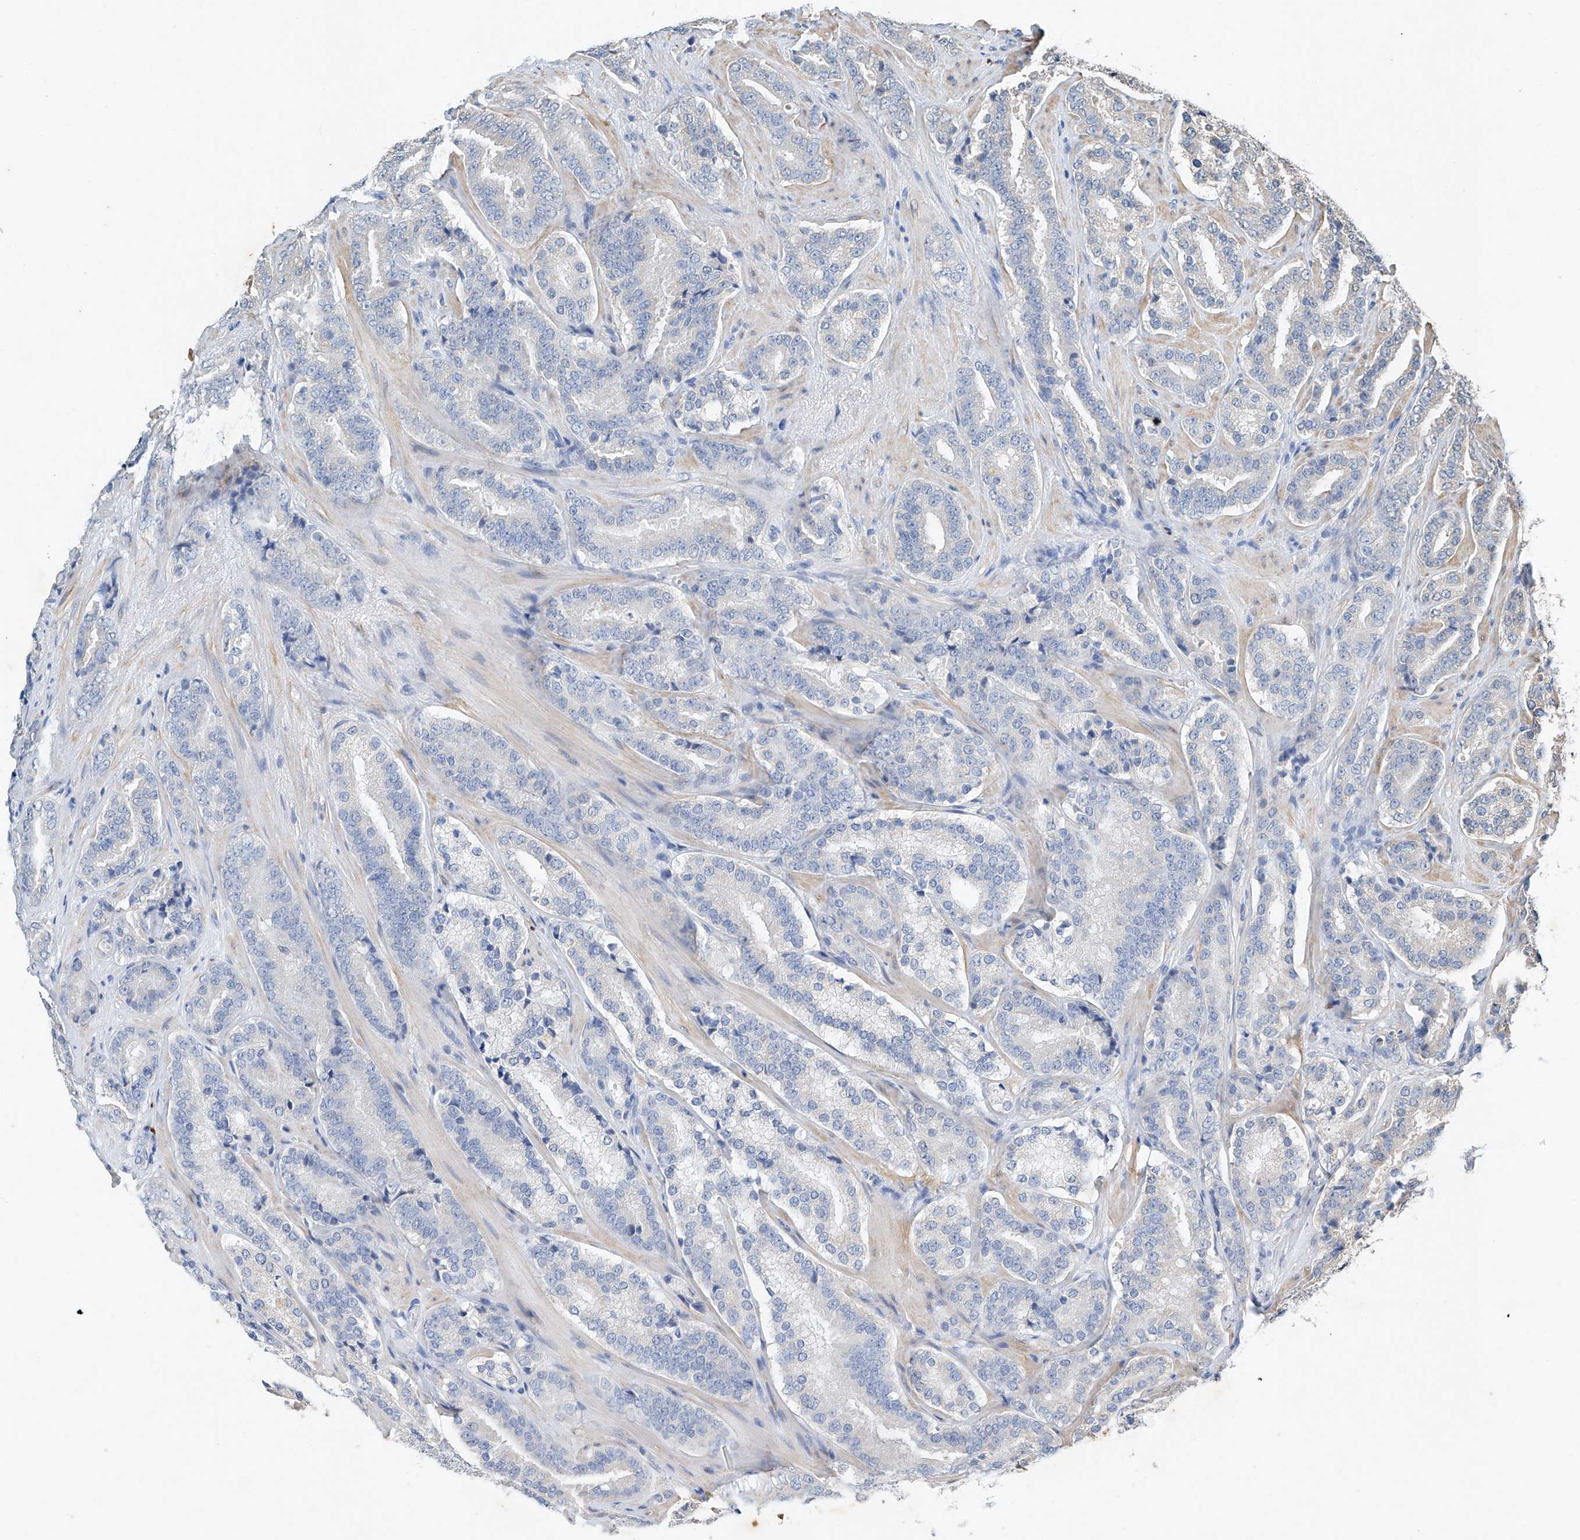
{"staining": {"intensity": "negative", "quantity": "none", "location": "none"}, "tissue": "prostate cancer", "cell_type": "Tumor cells", "image_type": "cancer", "snomed": [{"axis": "morphology", "description": "Adenocarcinoma, High grade"}, {"axis": "topography", "description": "Prostate"}], "caption": "This is a micrograph of IHC staining of prostate adenocarcinoma (high-grade), which shows no expression in tumor cells.", "gene": "CTDP1", "patient": {"sex": "male", "age": 60}}